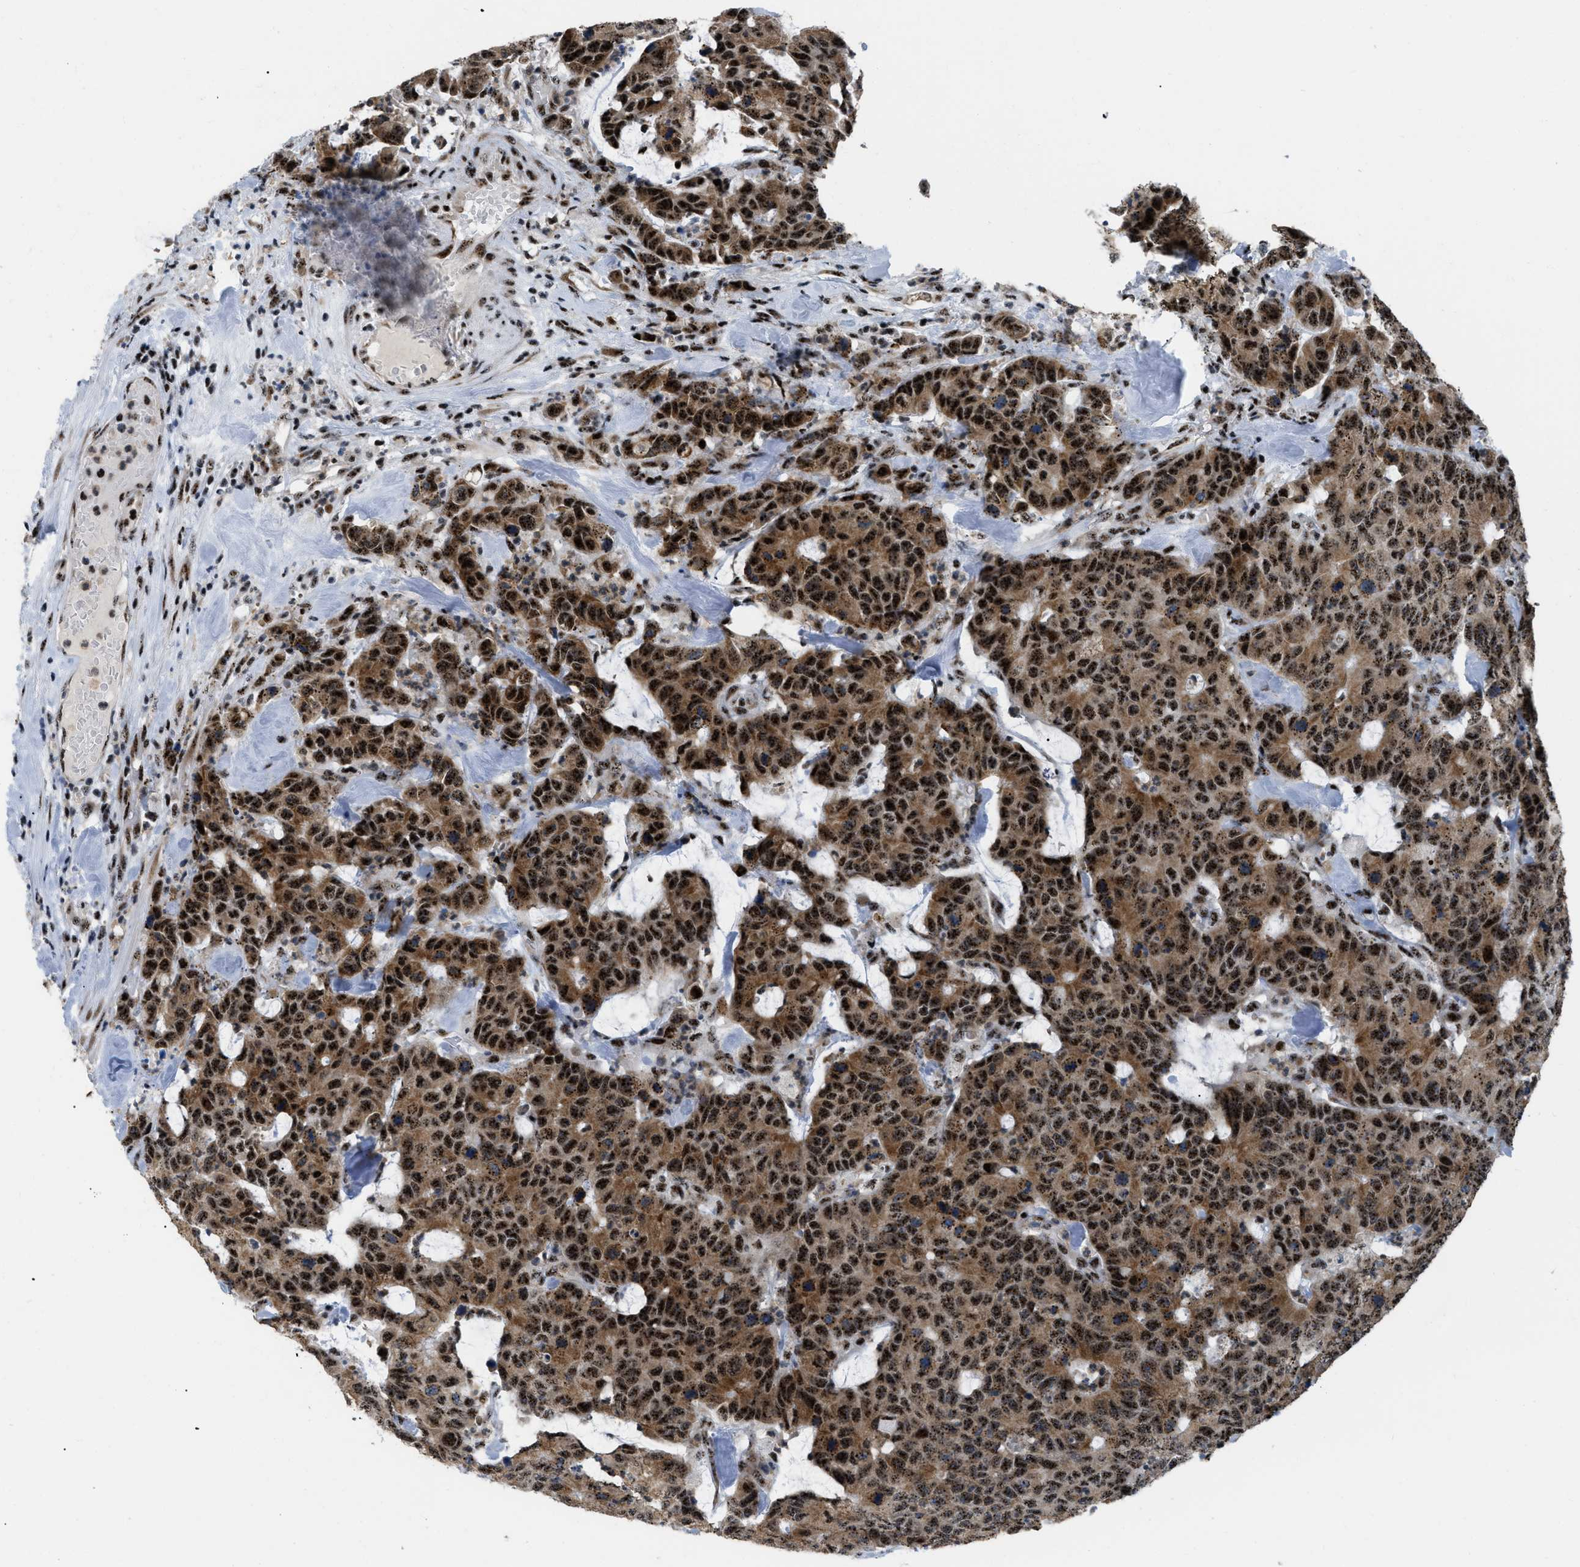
{"staining": {"intensity": "strong", "quantity": ">75%", "location": "cytoplasmic/membranous,nuclear"}, "tissue": "colorectal cancer", "cell_type": "Tumor cells", "image_type": "cancer", "snomed": [{"axis": "morphology", "description": "Adenocarcinoma, NOS"}, {"axis": "topography", "description": "Colon"}], "caption": "About >75% of tumor cells in colorectal cancer (adenocarcinoma) demonstrate strong cytoplasmic/membranous and nuclear protein expression as visualized by brown immunohistochemical staining.", "gene": "CDR2", "patient": {"sex": "female", "age": 86}}